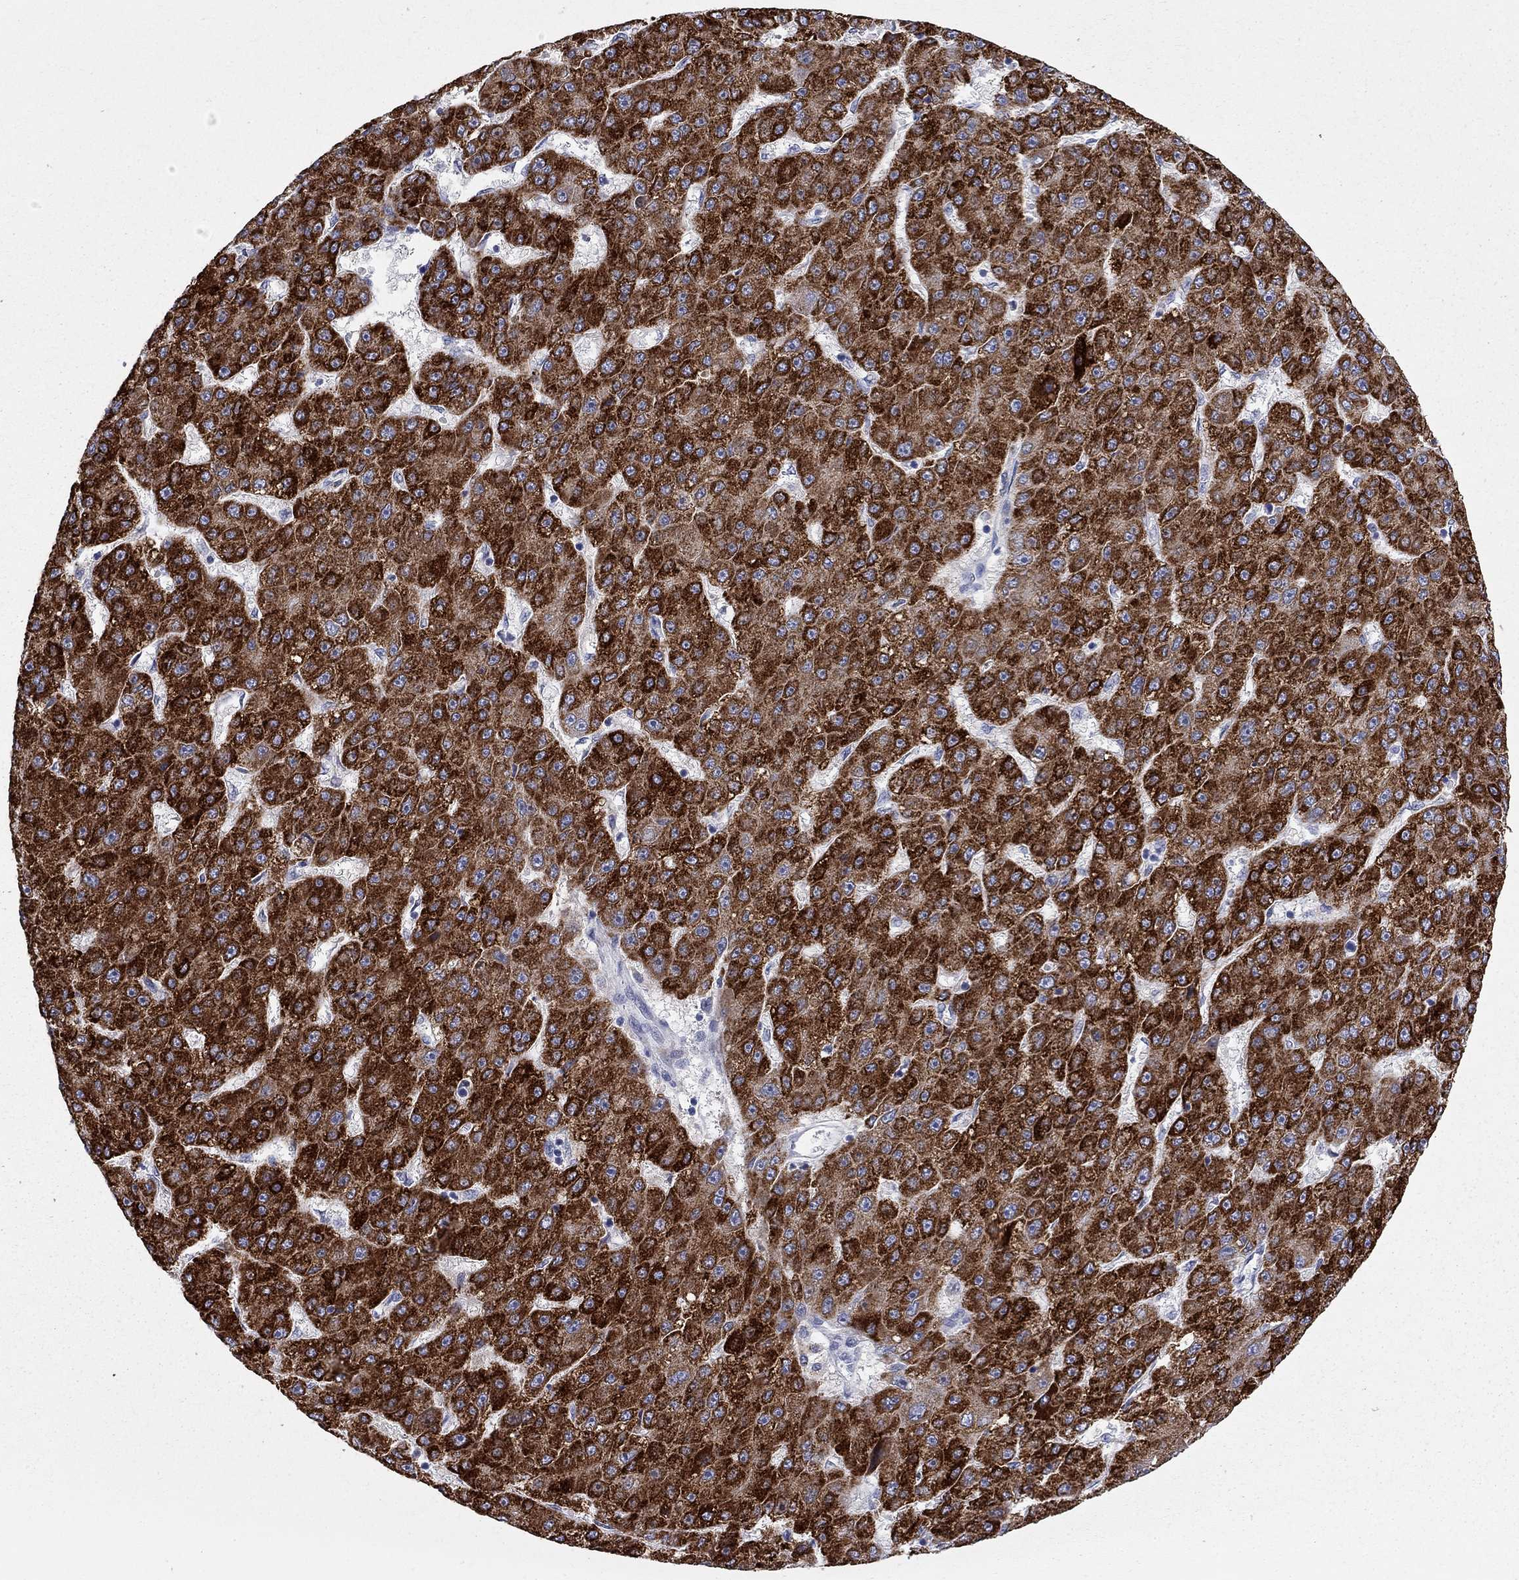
{"staining": {"intensity": "strong", "quantity": ">75%", "location": "cytoplasmic/membranous"}, "tissue": "liver cancer", "cell_type": "Tumor cells", "image_type": "cancer", "snomed": [{"axis": "morphology", "description": "Carcinoma, Hepatocellular, NOS"}, {"axis": "topography", "description": "Liver"}], "caption": "This photomicrograph shows liver cancer stained with IHC to label a protein in brown. The cytoplasmic/membranous of tumor cells show strong positivity for the protein. Nuclei are counter-stained blue.", "gene": "ACSL1", "patient": {"sex": "male", "age": 67}}